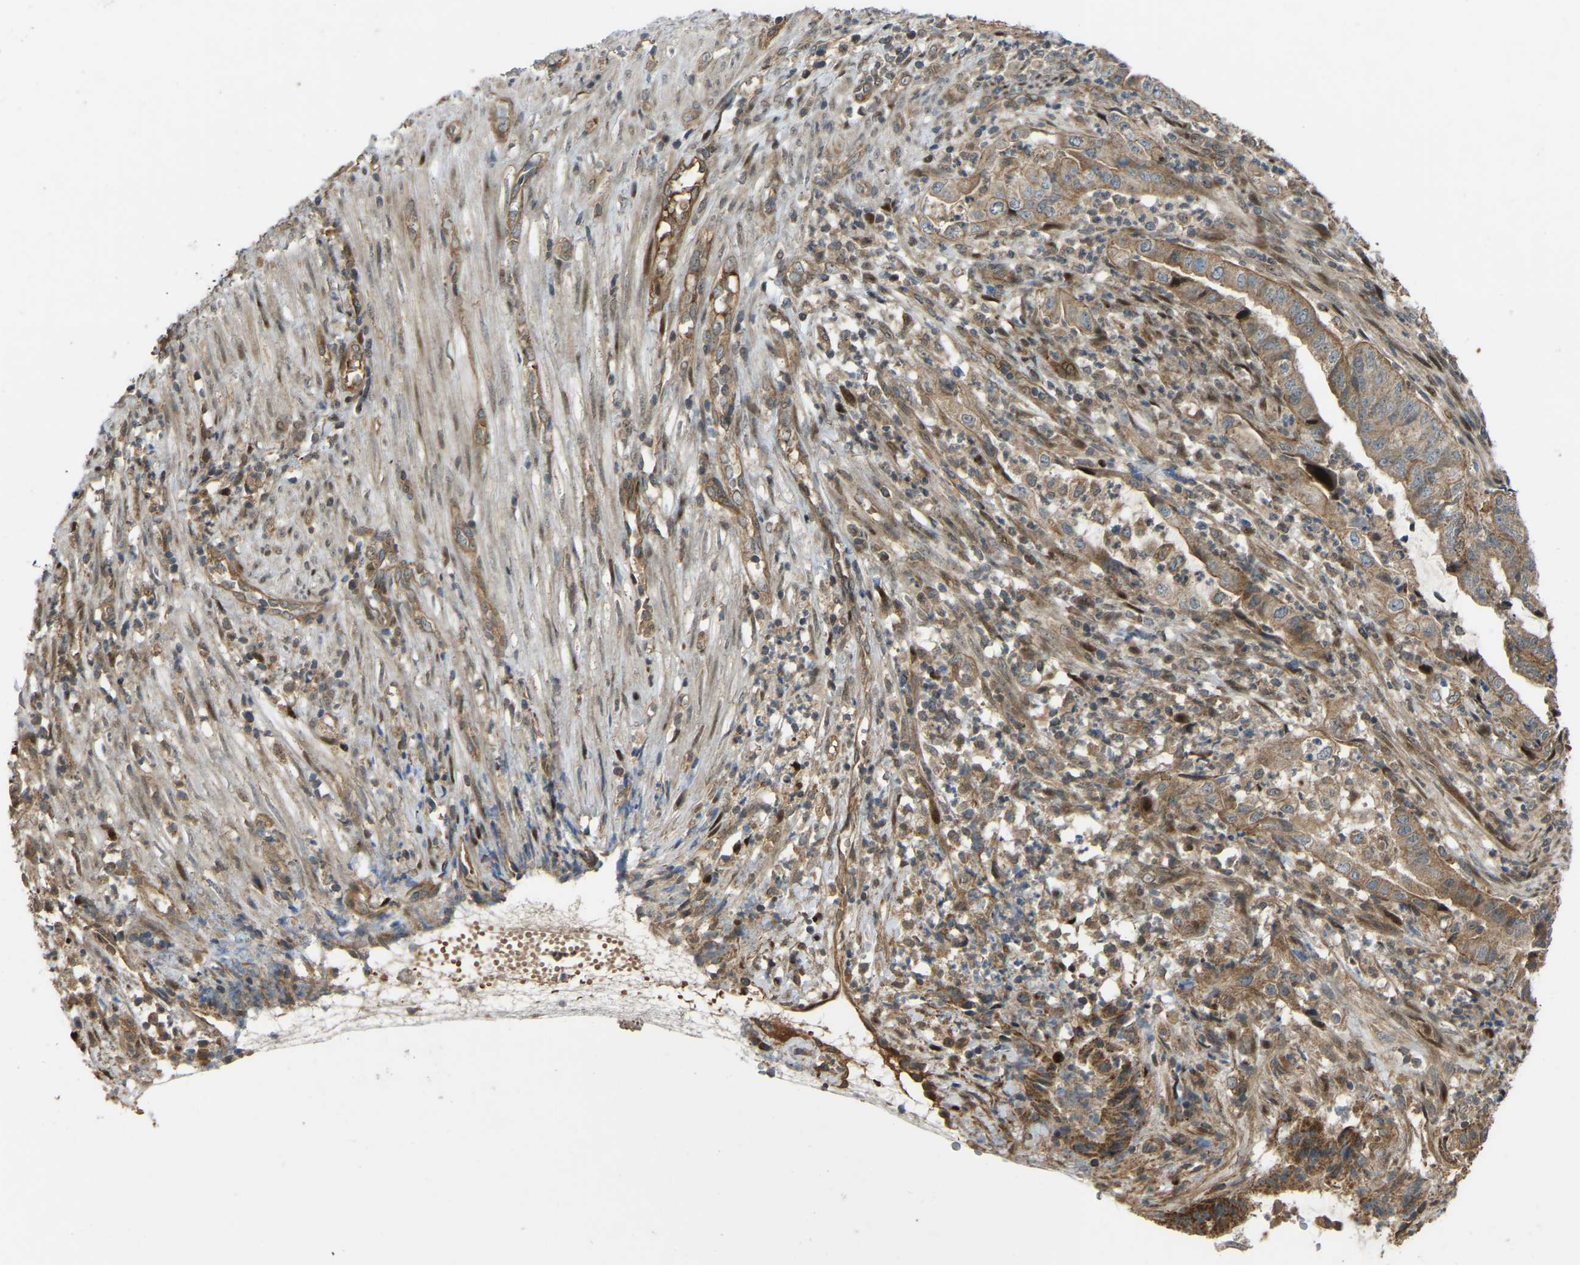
{"staining": {"intensity": "strong", "quantity": ">75%", "location": "cytoplasmic/membranous"}, "tissue": "endometrial cancer", "cell_type": "Tumor cells", "image_type": "cancer", "snomed": [{"axis": "morphology", "description": "Adenocarcinoma, NOS"}, {"axis": "topography", "description": "Endometrium"}], "caption": "Tumor cells demonstrate strong cytoplasmic/membranous staining in approximately >75% of cells in adenocarcinoma (endometrial).", "gene": "C21orf91", "patient": {"sex": "female", "age": 51}}